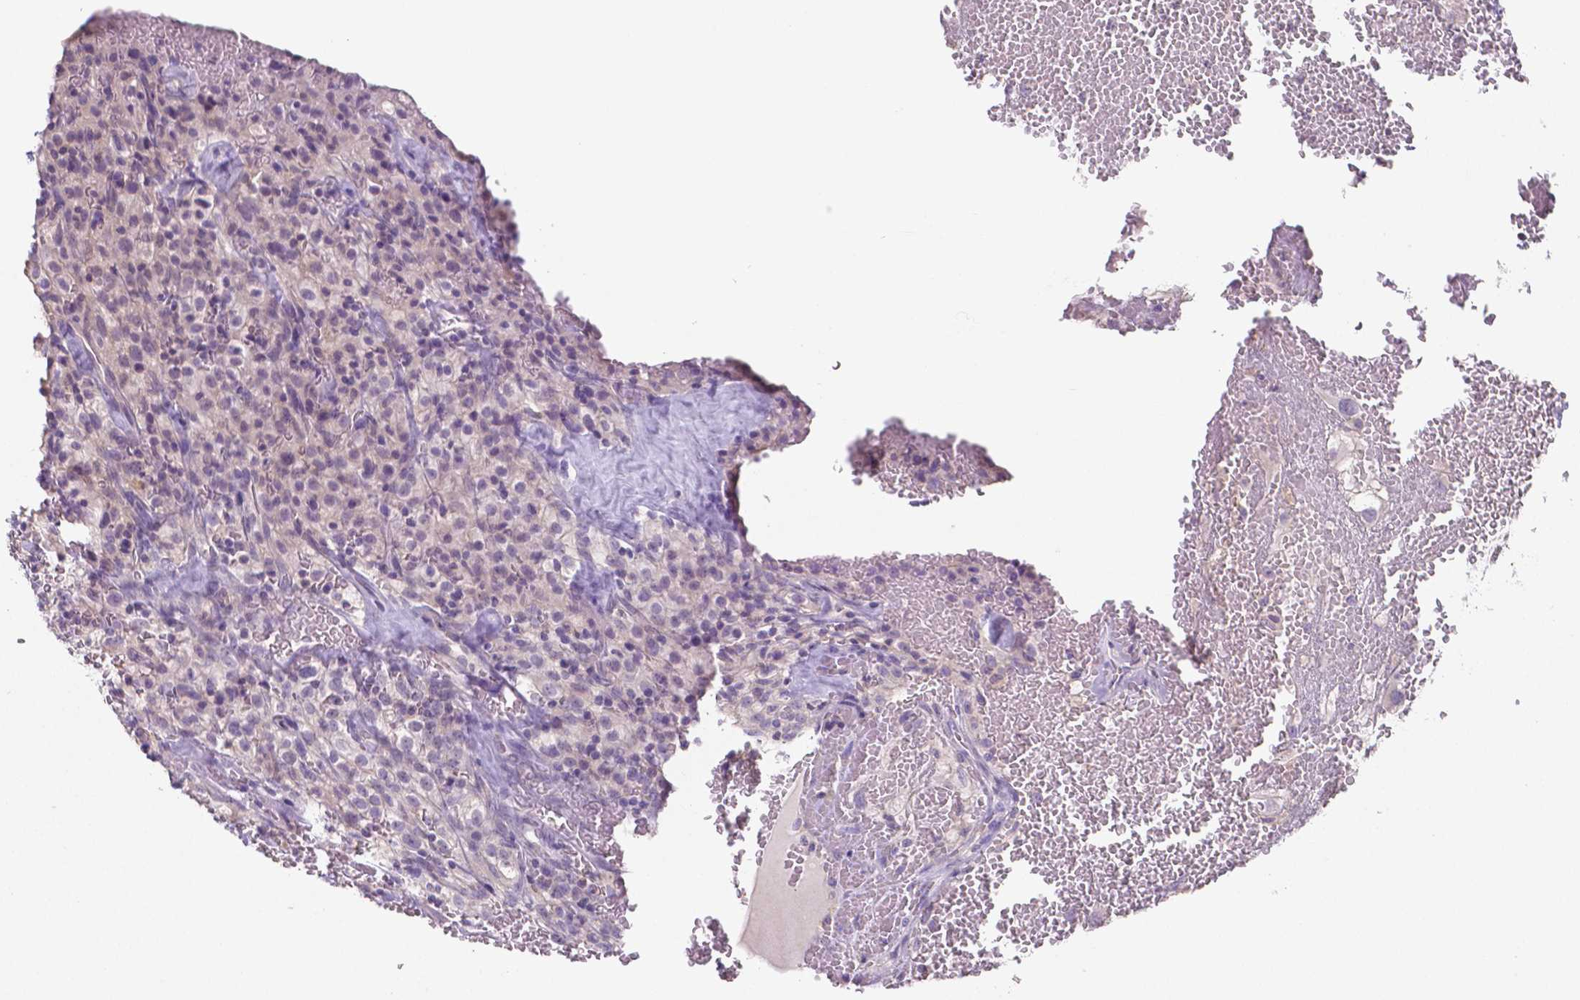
{"staining": {"intensity": "negative", "quantity": "none", "location": "none"}, "tissue": "renal cancer", "cell_type": "Tumor cells", "image_type": "cancer", "snomed": [{"axis": "morphology", "description": "Adenocarcinoma, NOS"}, {"axis": "topography", "description": "Kidney"}], "caption": "Immunohistochemistry (IHC) of renal cancer demonstrates no expression in tumor cells.", "gene": "CRMP1", "patient": {"sex": "female", "age": 74}}